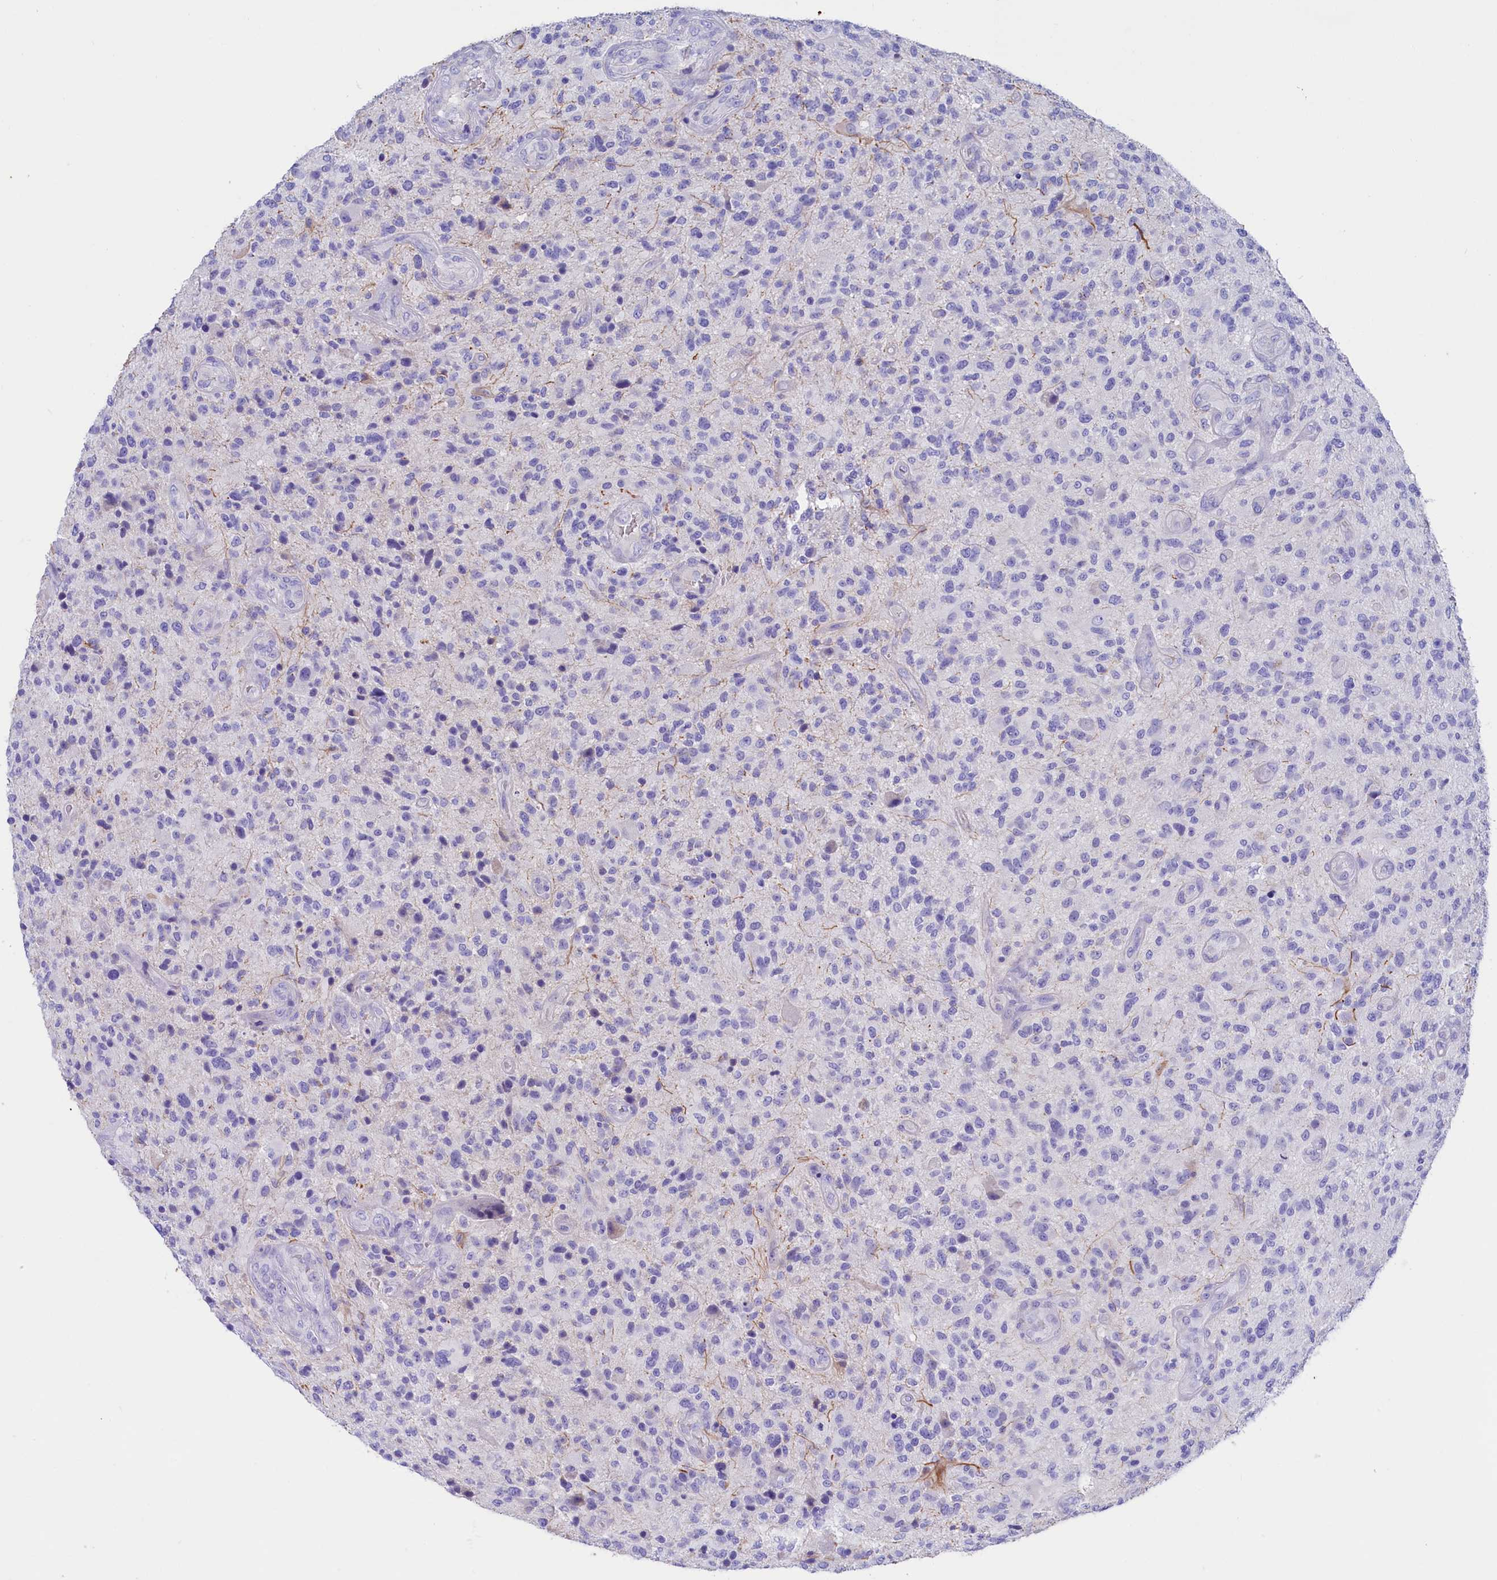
{"staining": {"intensity": "negative", "quantity": "none", "location": "none"}, "tissue": "glioma", "cell_type": "Tumor cells", "image_type": "cancer", "snomed": [{"axis": "morphology", "description": "Glioma, malignant, High grade"}, {"axis": "topography", "description": "Brain"}], "caption": "Human high-grade glioma (malignant) stained for a protein using immunohistochemistry (IHC) demonstrates no staining in tumor cells.", "gene": "SULT2A1", "patient": {"sex": "male", "age": 47}}